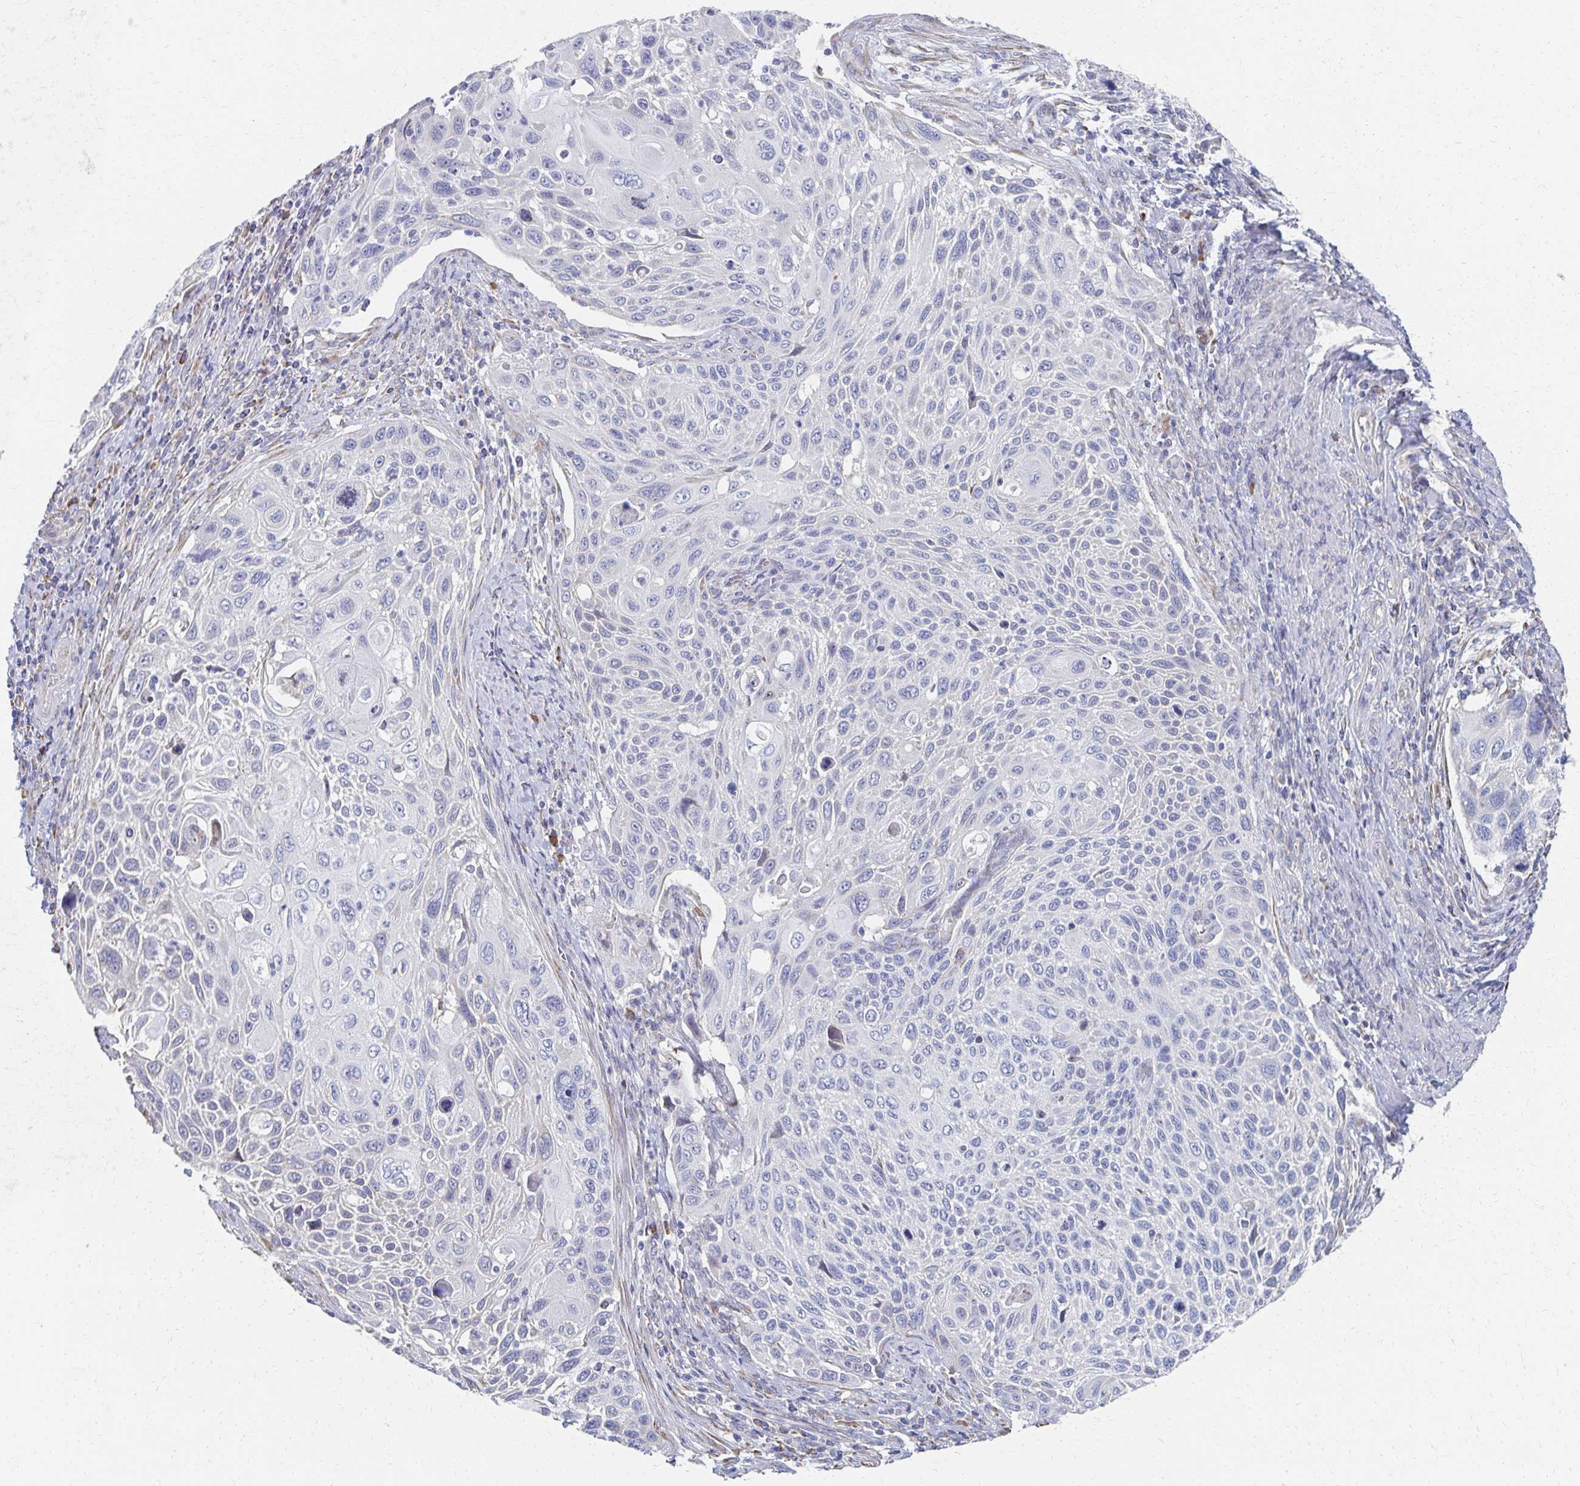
{"staining": {"intensity": "negative", "quantity": "none", "location": "none"}, "tissue": "cervical cancer", "cell_type": "Tumor cells", "image_type": "cancer", "snomed": [{"axis": "morphology", "description": "Squamous cell carcinoma, NOS"}, {"axis": "topography", "description": "Cervix"}], "caption": "There is no significant expression in tumor cells of cervical cancer (squamous cell carcinoma). Brightfield microscopy of immunohistochemistry stained with DAB (3,3'-diaminobenzidine) (brown) and hematoxylin (blue), captured at high magnification.", "gene": "ATP1A3", "patient": {"sex": "female", "age": 70}}